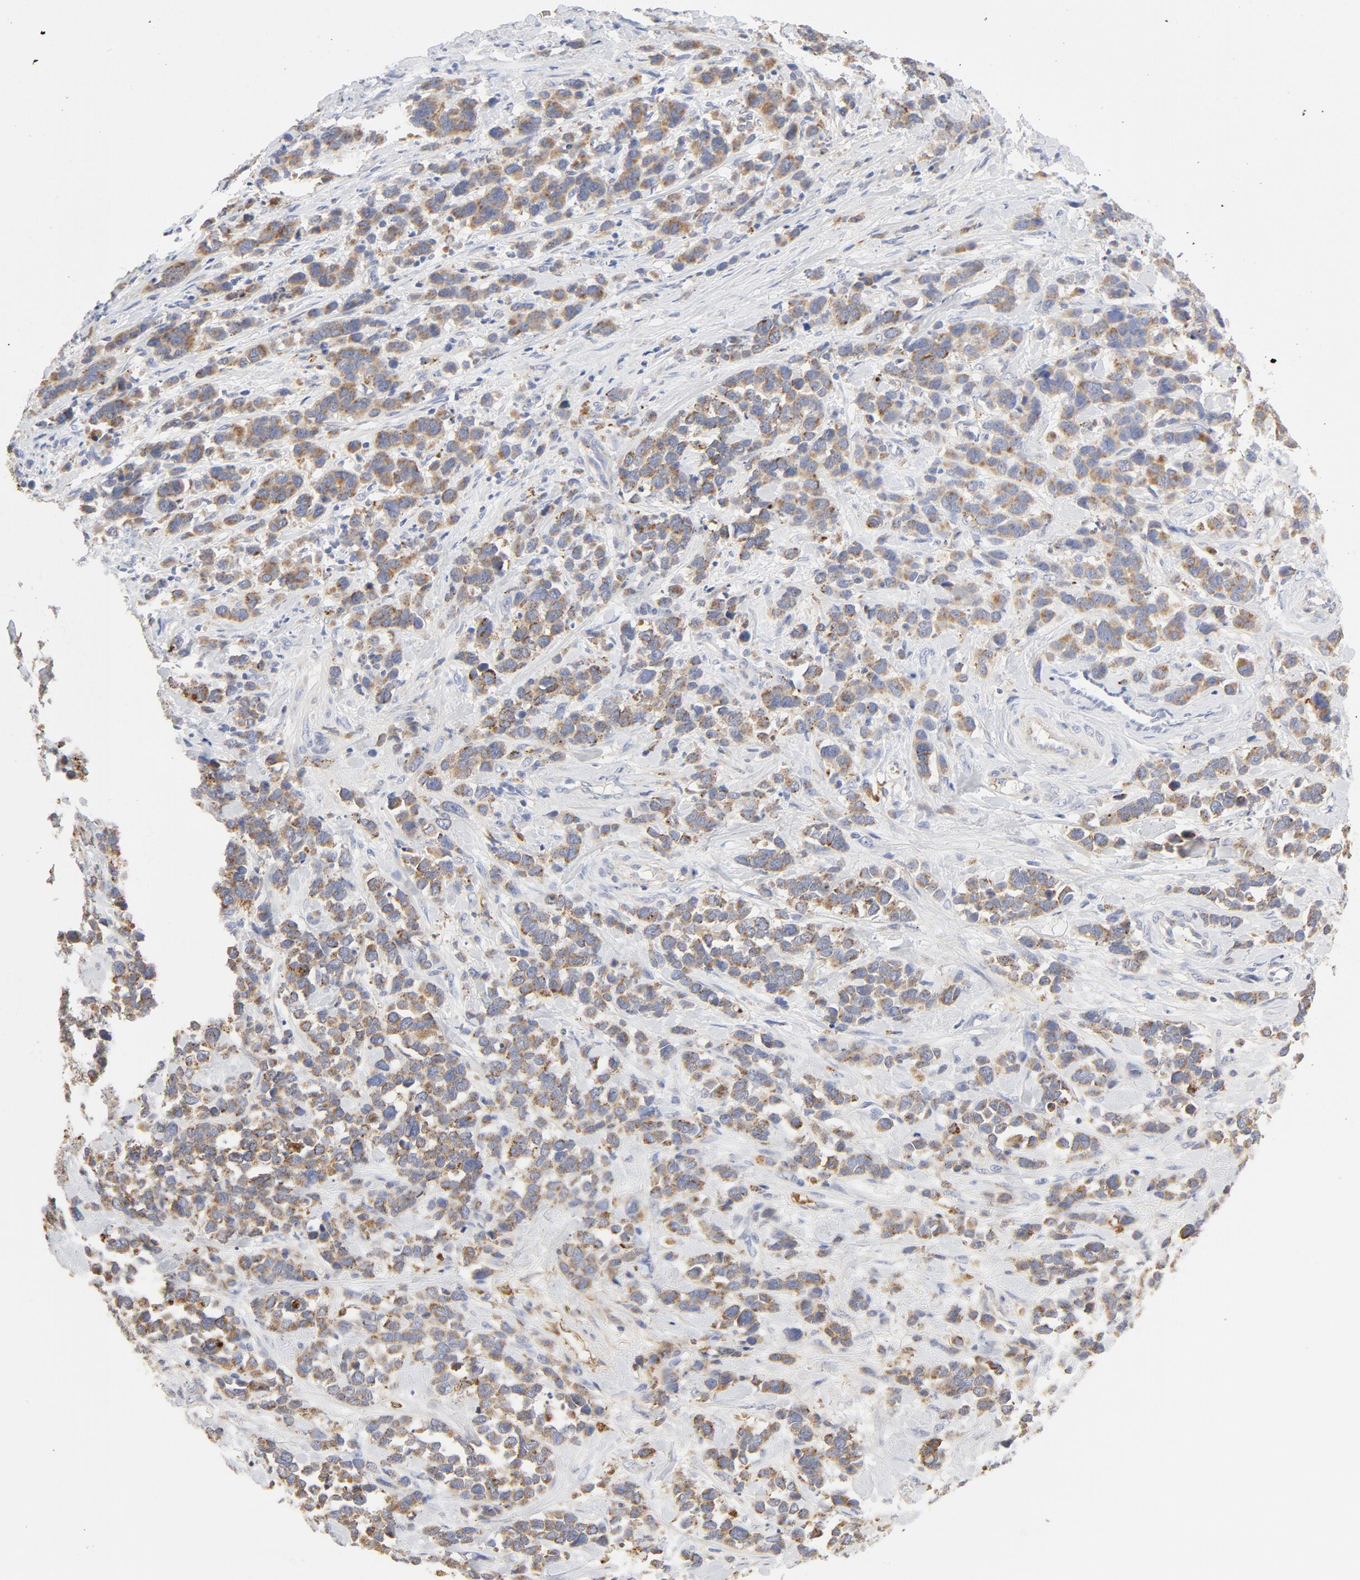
{"staining": {"intensity": "moderate", "quantity": ">75%", "location": "cytoplasmic/membranous"}, "tissue": "stomach cancer", "cell_type": "Tumor cells", "image_type": "cancer", "snomed": [{"axis": "morphology", "description": "Adenocarcinoma, NOS"}, {"axis": "topography", "description": "Stomach, upper"}], "caption": "Protein staining of stomach cancer tissue reveals moderate cytoplasmic/membranous expression in approximately >75% of tumor cells.", "gene": "MAGEB17", "patient": {"sex": "male", "age": 71}}